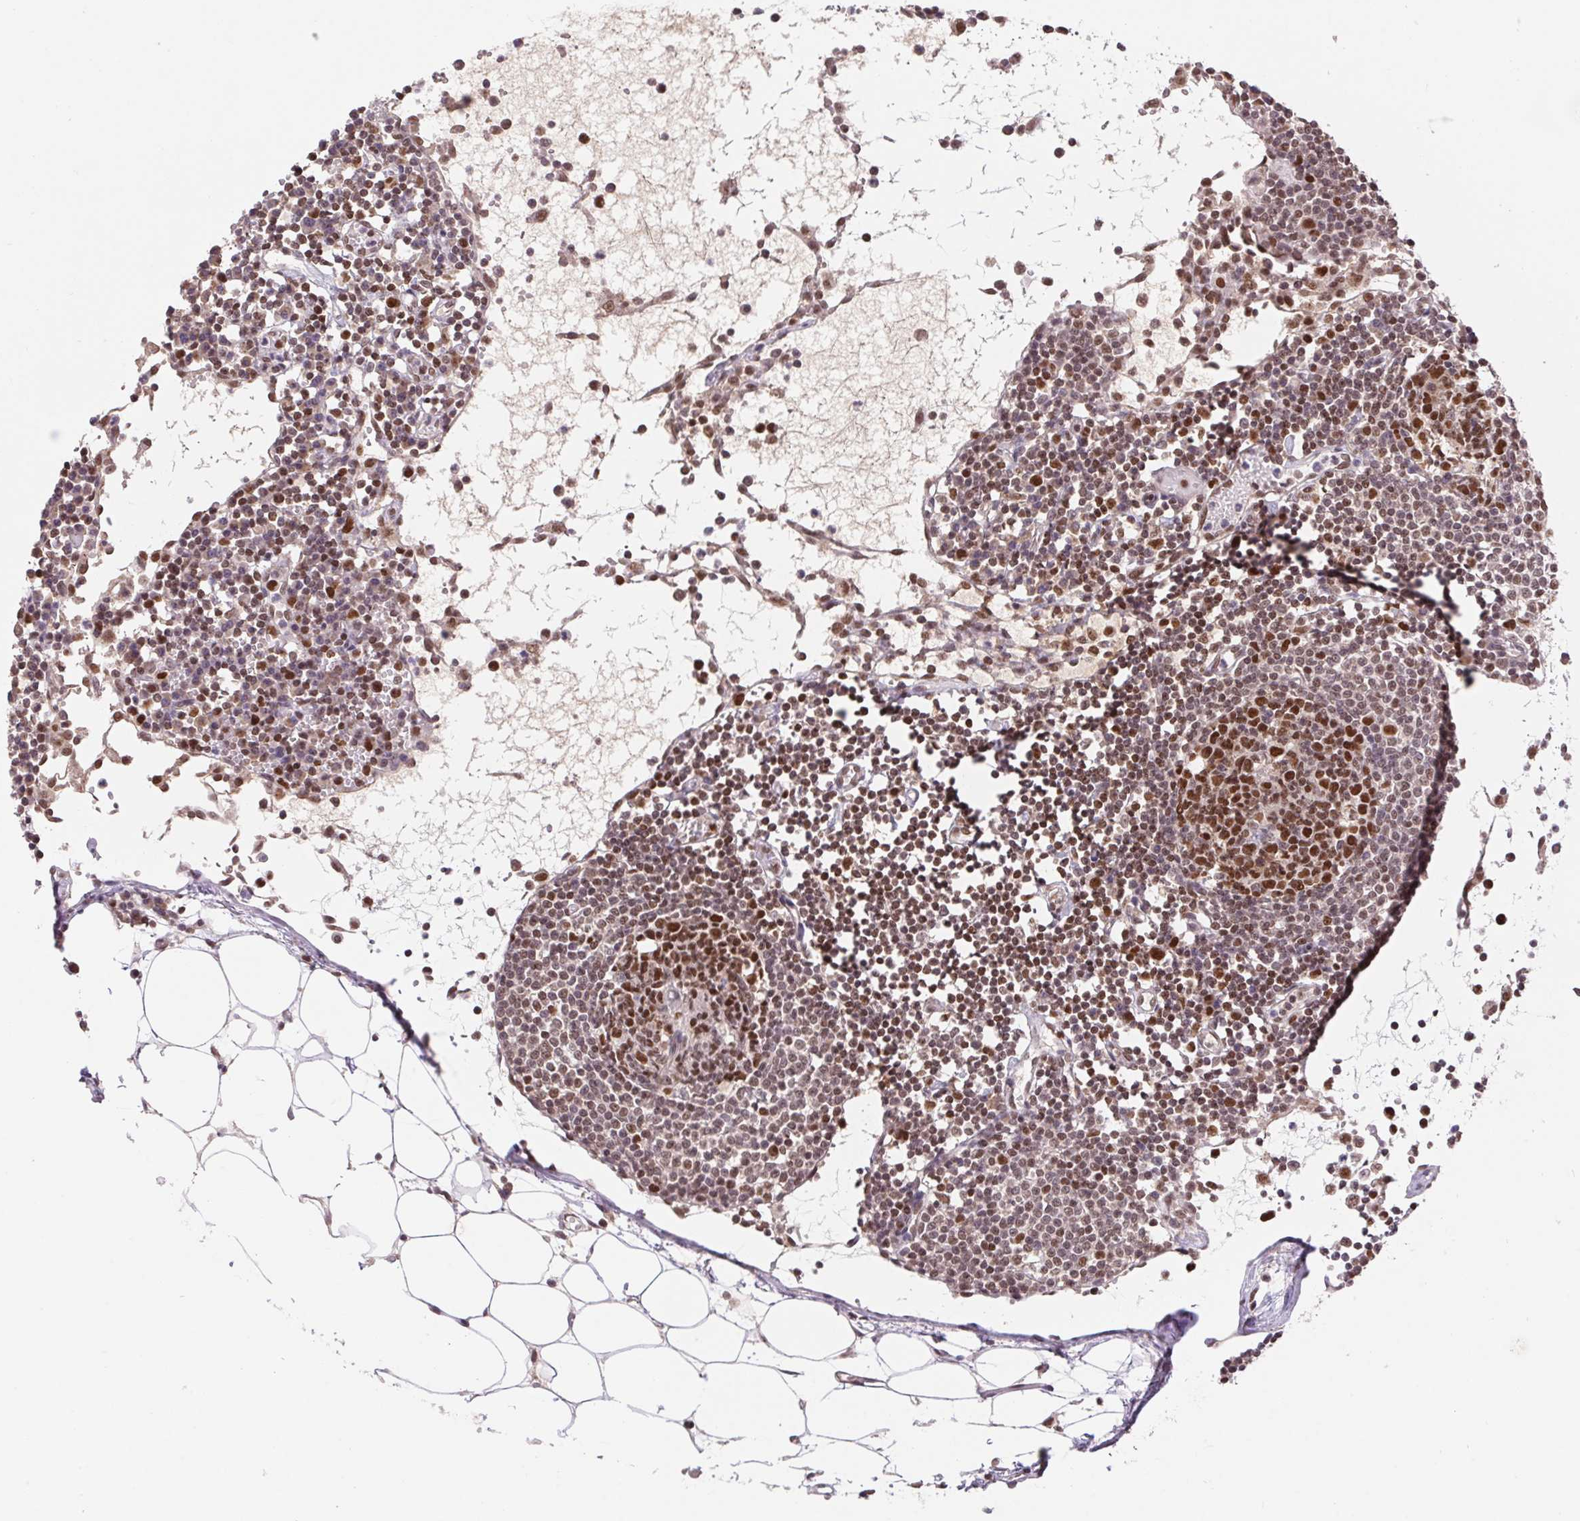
{"staining": {"intensity": "strong", "quantity": ">75%", "location": "nuclear"}, "tissue": "lymph node", "cell_type": "Germinal center cells", "image_type": "normal", "snomed": [{"axis": "morphology", "description": "Normal tissue, NOS"}, {"axis": "topography", "description": "Lymph node"}], "caption": "A high-resolution photomicrograph shows immunohistochemistry staining of unremarkable lymph node, which displays strong nuclear expression in approximately >75% of germinal center cells. (DAB IHC, brown staining for protein, blue staining for nuclei).", "gene": "POLD3", "patient": {"sex": "female", "age": 78}}